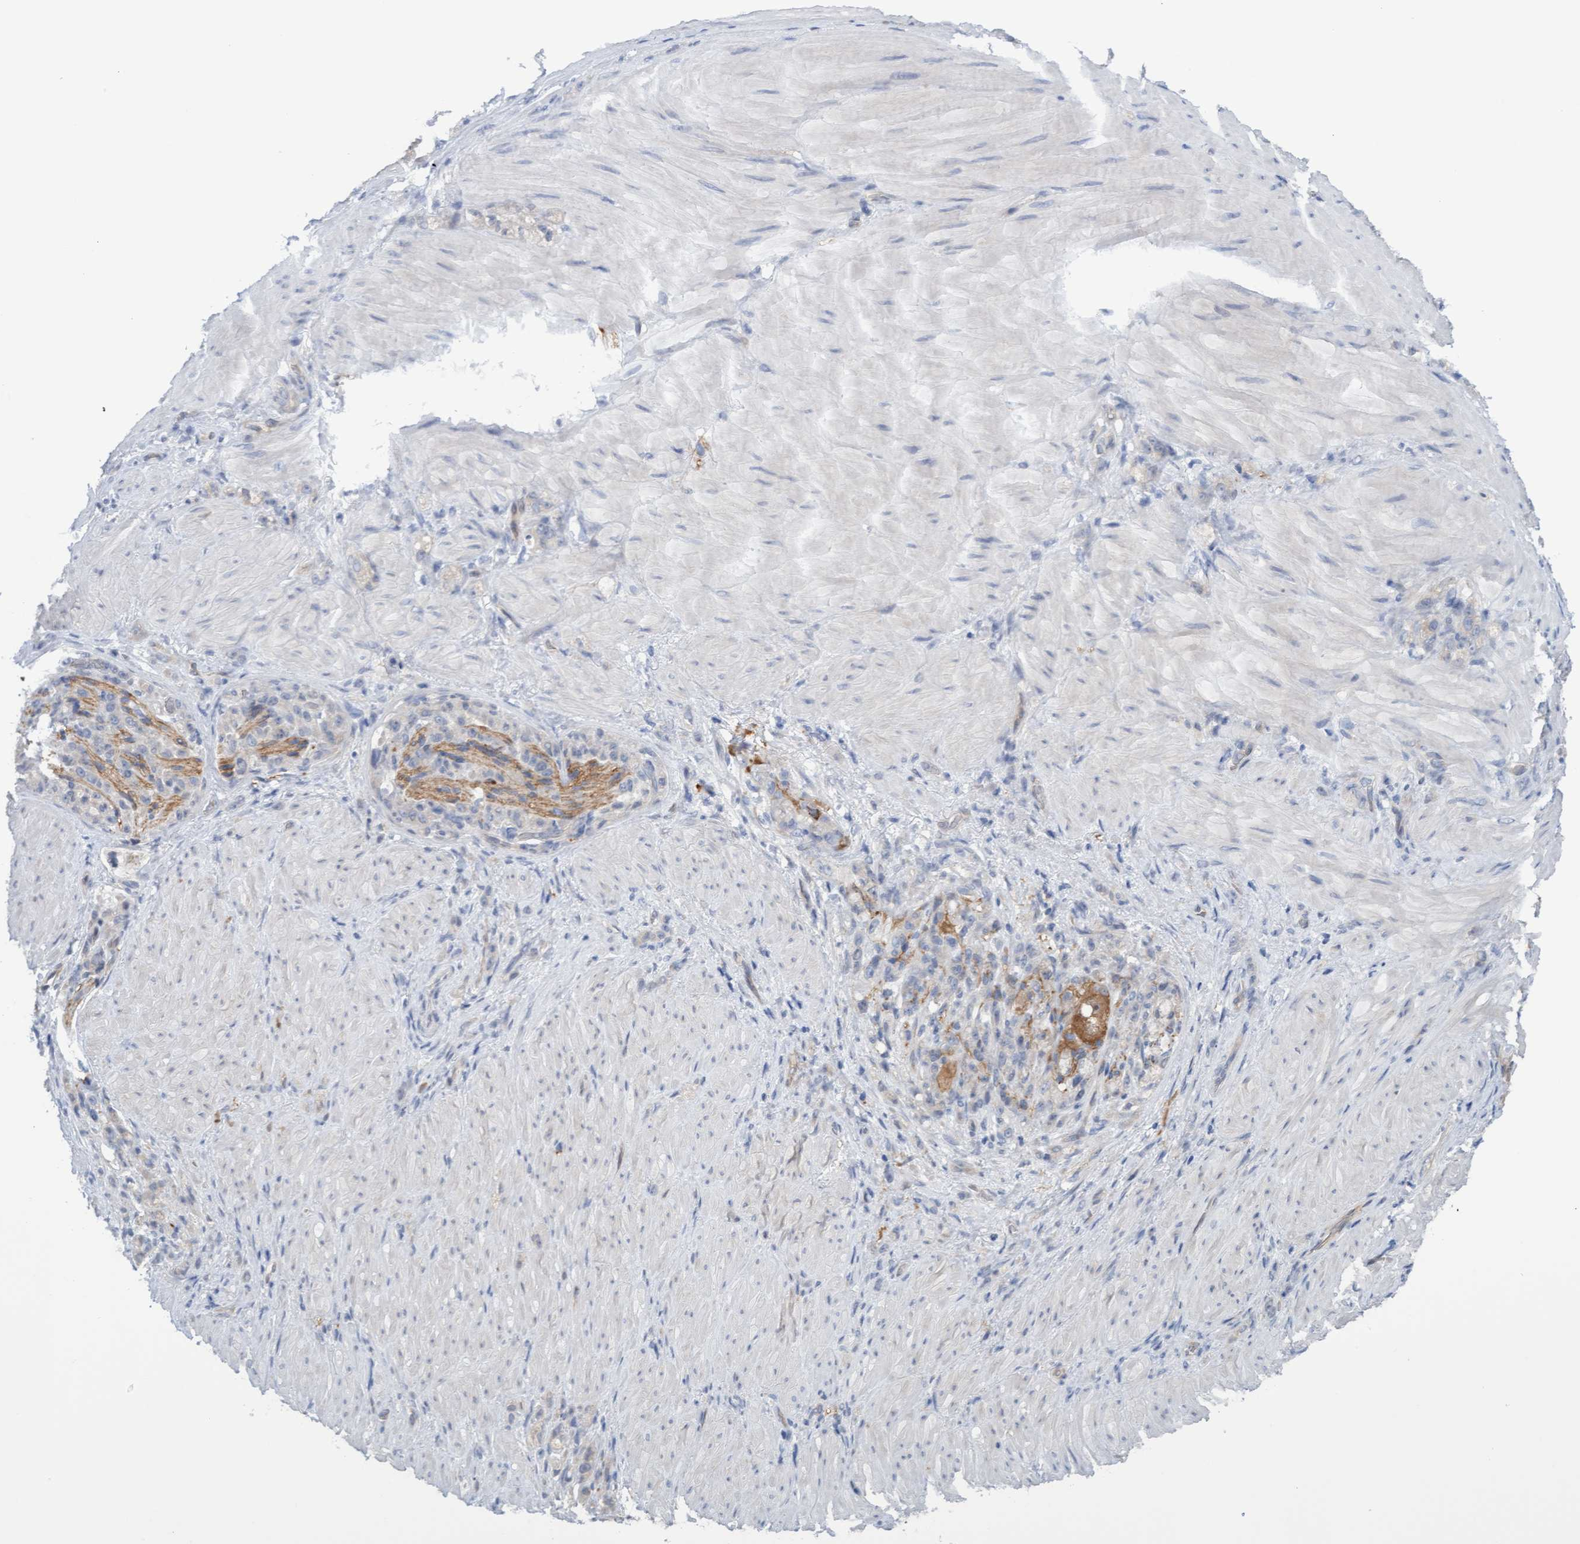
{"staining": {"intensity": "negative", "quantity": "none", "location": "none"}, "tissue": "stomach cancer", "cell_type": "Tumor cells", "image_type": "cancer", "snomed": [{"axis": "morphology", "description": "Normal tissue, NOS"}, {"axis": "morphology", "description": "Adenocarcinoma, NOS"}, {"axis": "topography", "description": "Stomach"}], "caption": "Stomach cancer was stained to show a protein in brown. There is no significant expression in tumor cells.", "gene": "STXBP1", "patient": {"sex": "male", "age": 82}}